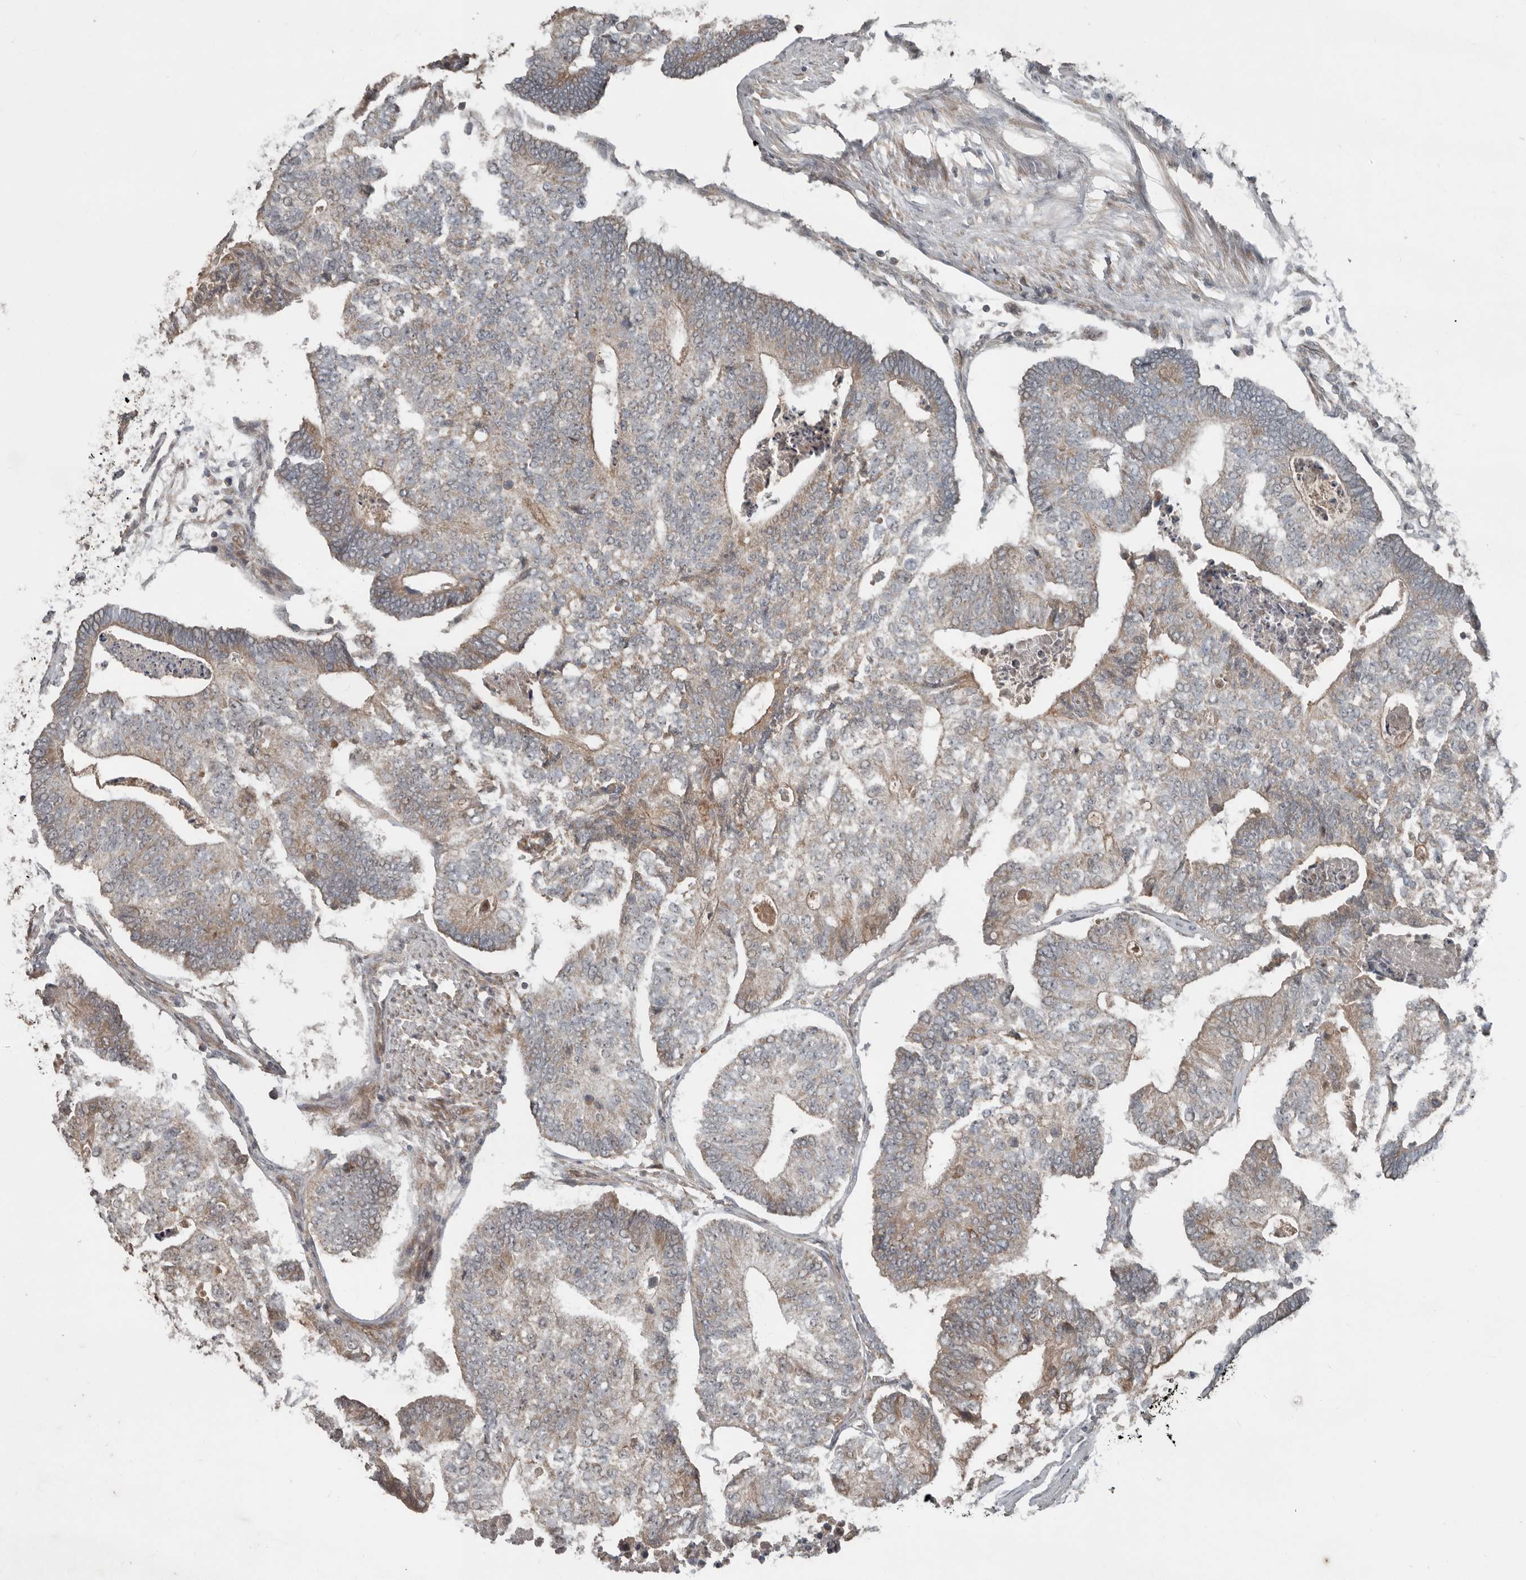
{"staining": {"intensity": "moderate", "quantity": "25%-75%", "location": "cytoplasmic/membranous"}, "tissue": "colorectal cancer", "cell_type": "Tumor cells", "image_type": "cancer", "snomed": [{"axis": "morphology", "description": "Adenocarcinoma, NOS"}, {"axis": "topography", "description": "Colon"}], "caption": "IHC micrograph of human colorectal cancer (adenocarcinoma) stained for a protein (brown), which demonstrates medium levels of moderate cytoplasmic/membranous expression in about 25%-75% of tumor cells.", "gene": "SLC6A7", "patient": {"sex": "female", "age": 67}}